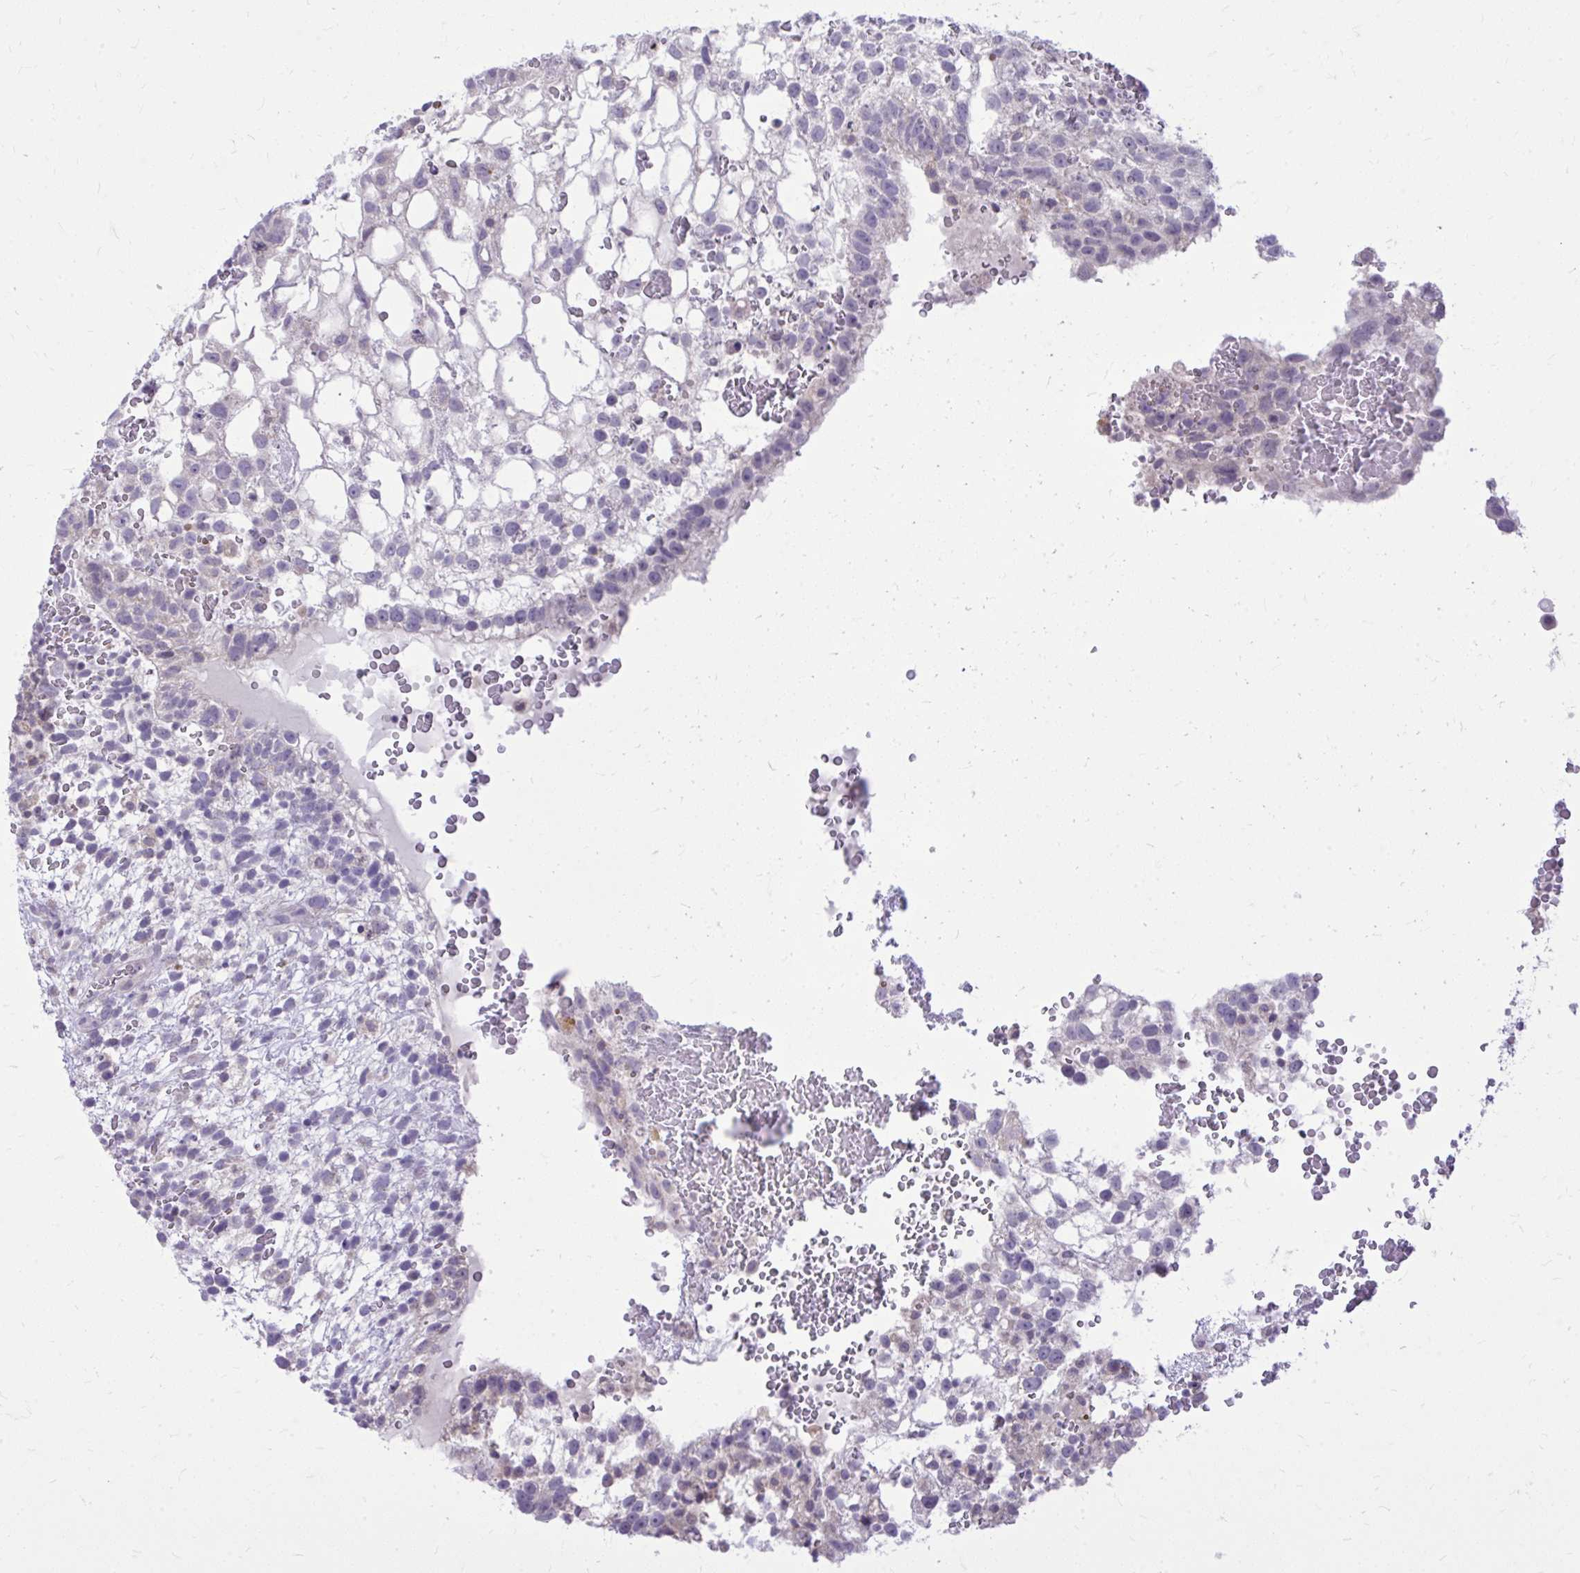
{"staining": {"intensity": "negative", "quantity": "none", "location": "none"}, "tissue": "testis cancer", "cell_type": "Tumor cells", "image_type": "cancer", "snomed": [{"axis": "morphology", "description": "Normal tissue, NOS"}, {"axis": "morphology", "description": "Carcinoma, Embryonal, NOS"}, {"axis": "topography", "description": "Testis"}], "caption": "Protein analysis of testis embryonal carcinoma reveals no significant expression in tumor cells. (Immunohistochemistry, brightfield microscopy, high magnification).", "gene": "DPY19L1", "patient": {"sex": "male", "age": 32}}